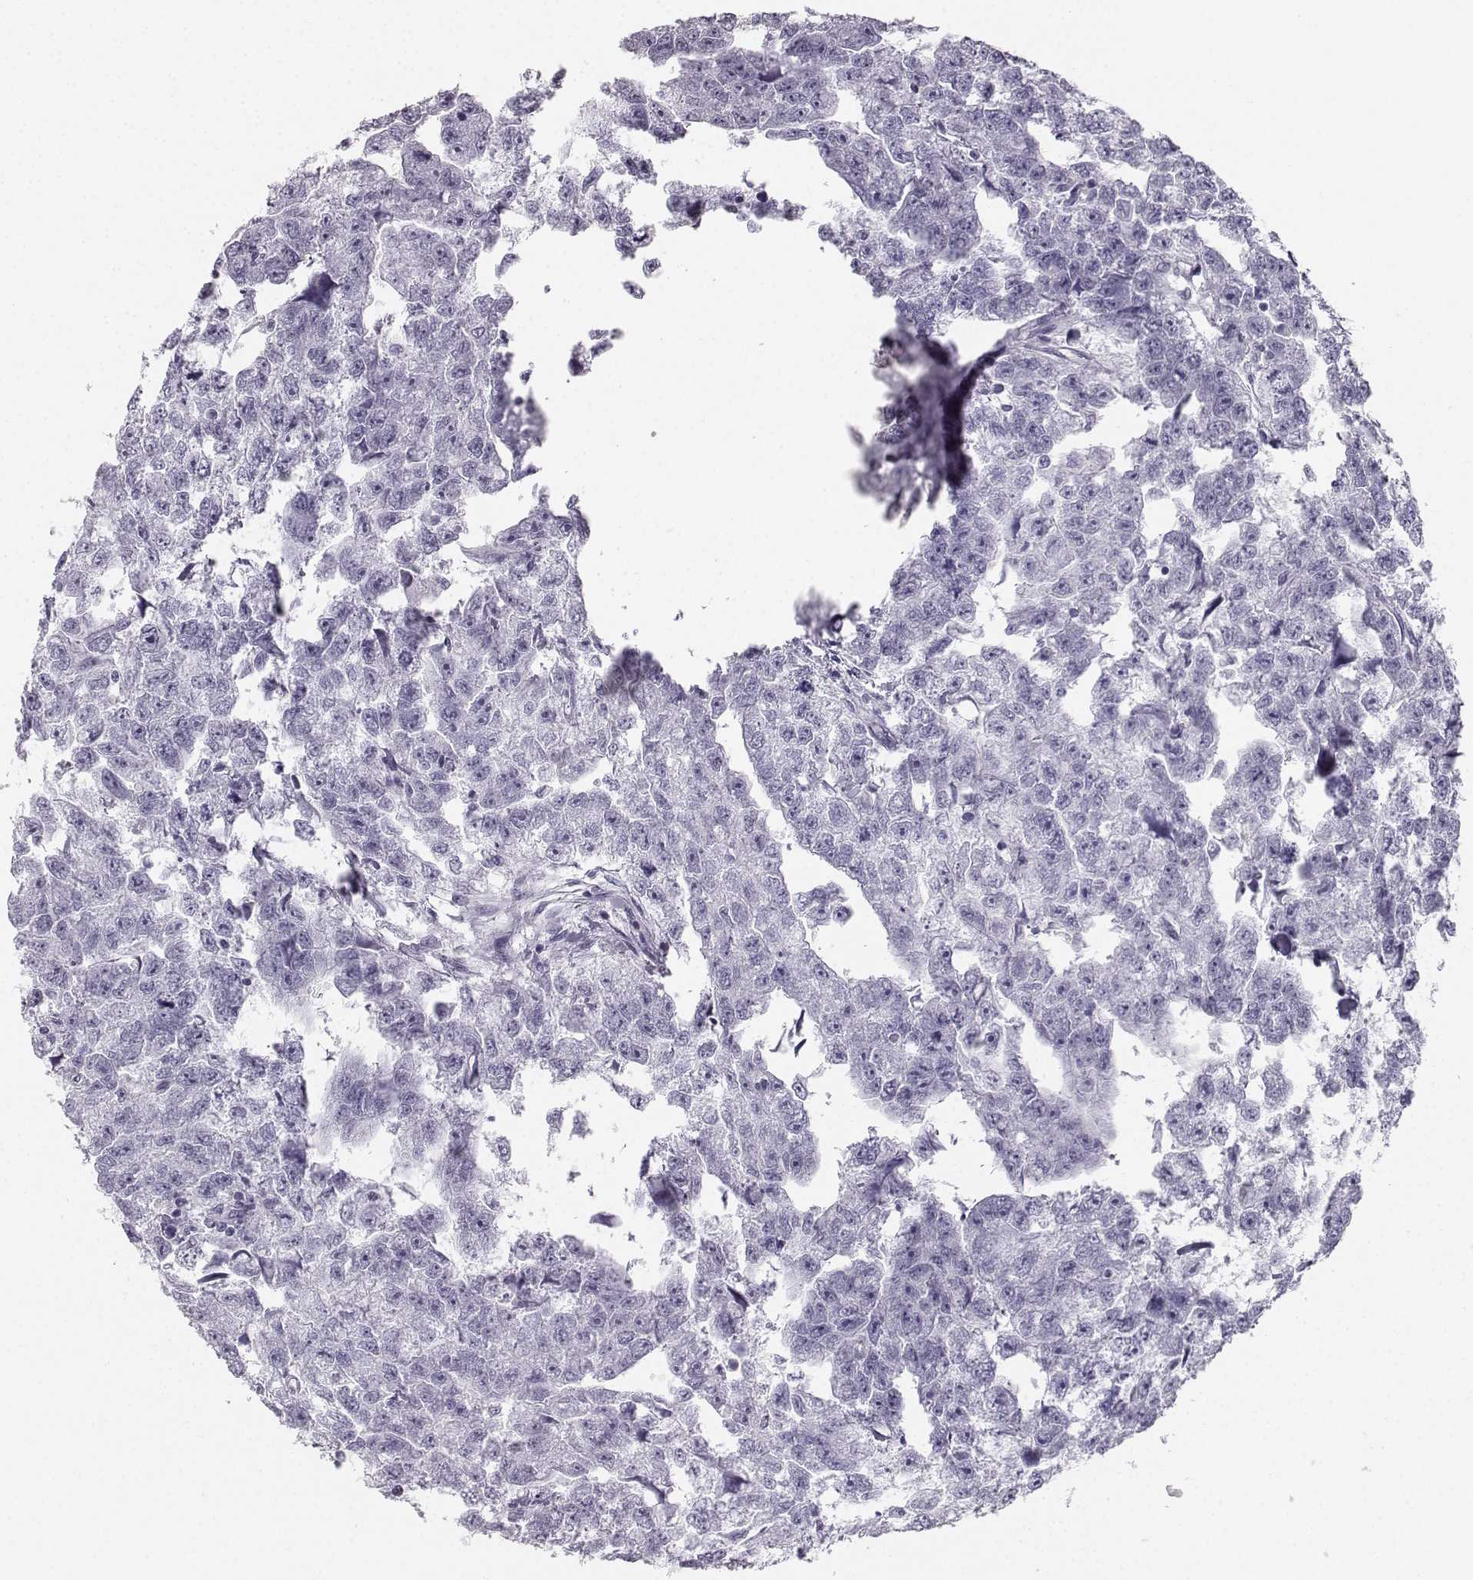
{"staining": {"intensity": "negative", "quantity": "none", "location": "none"}, "tissue": "testis cancer", "cell_type": "Tumor cells", "image_type": "cancer", "snomed": [{"axis": "morphology", "description": "Carcinoma, Embryonal, NOS"}, {"axis": "morphology", "description": "Teratoma, malignant, NOS"}, {"axis": "topography", "description": "Testis"}], "caption": "DAB (3,3'-diaminobenzidine) immunohistochemical staining of testis cancer displays no significant positivity in tumor cells.", "gene": "CASR", "patient": {"sex": "male", "age": 44}}